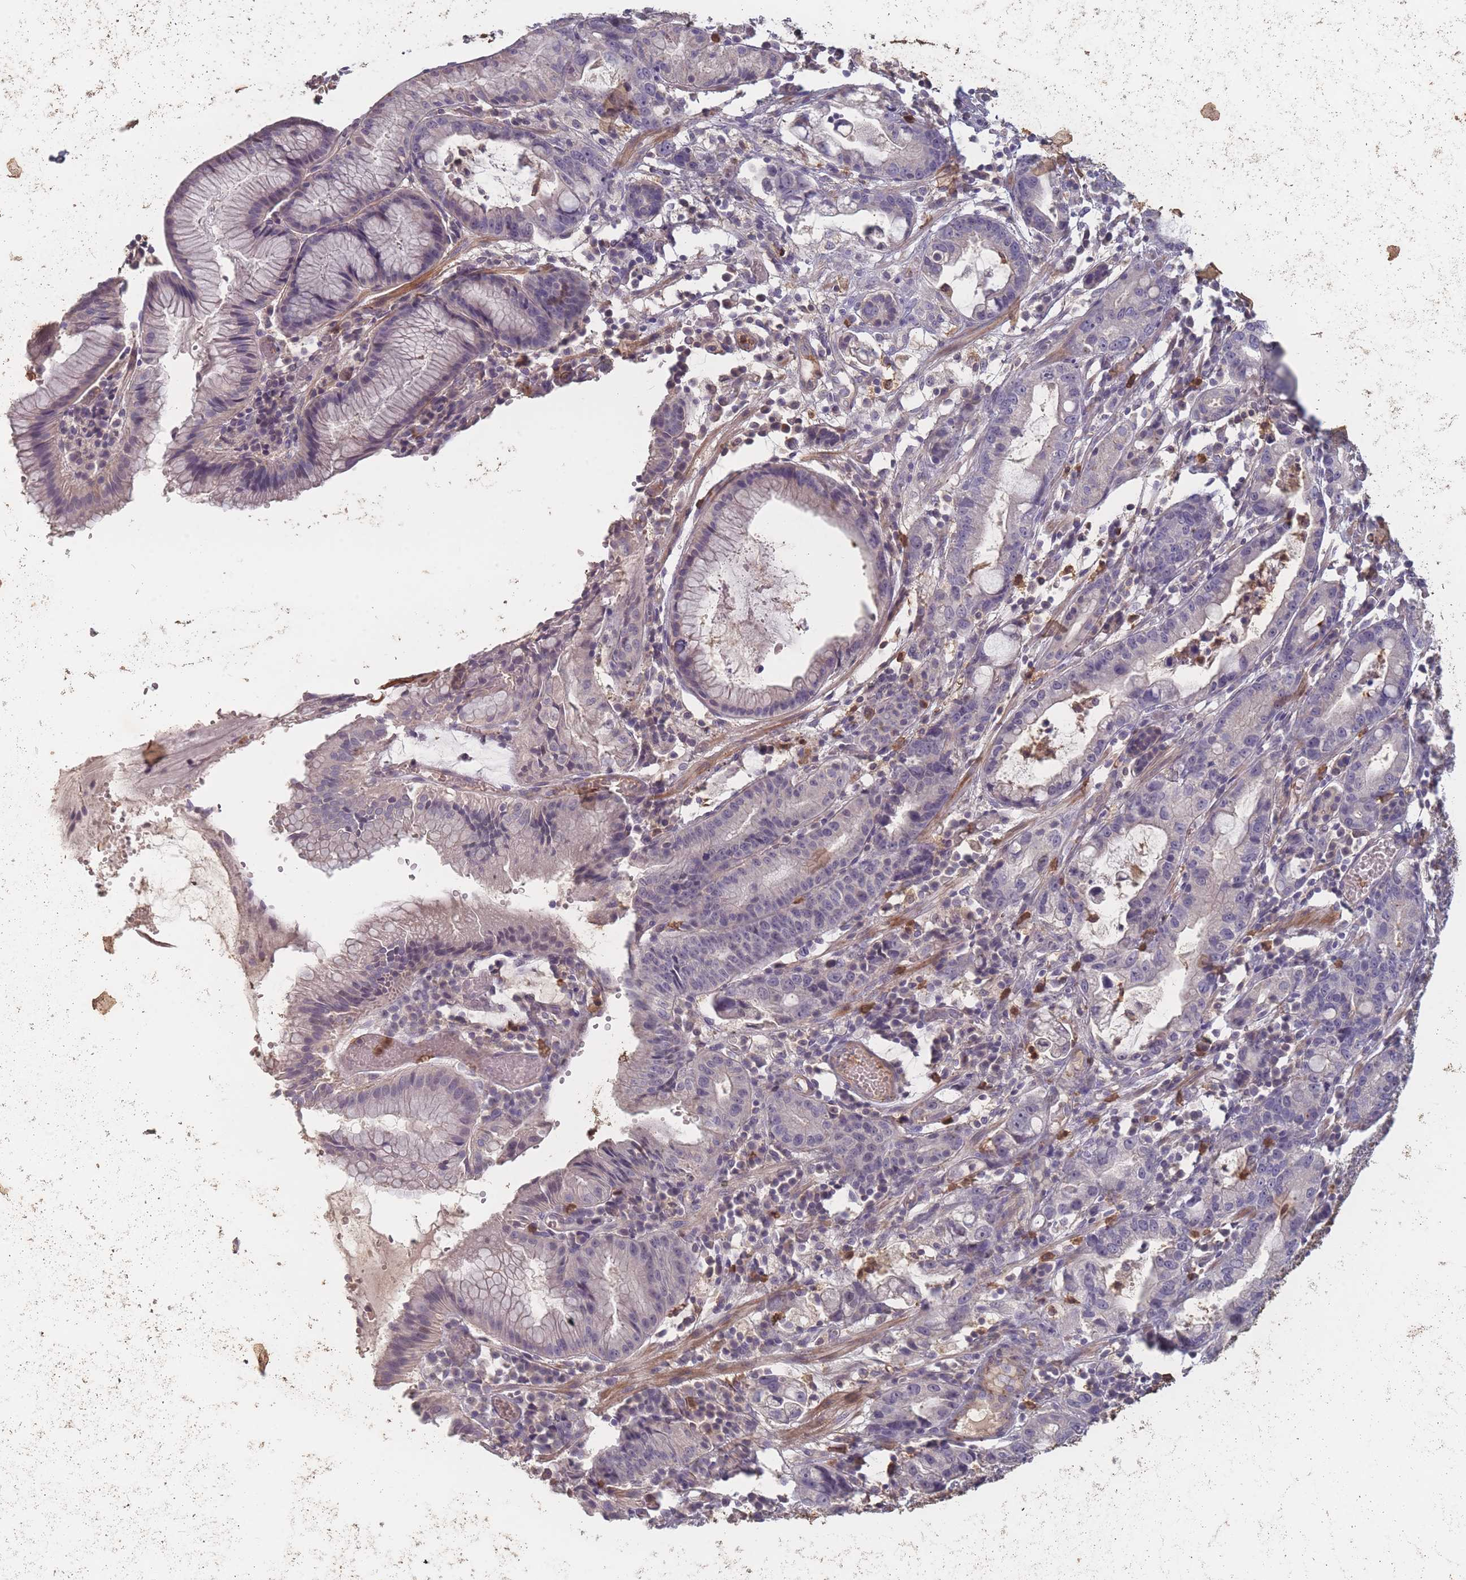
{"staining": {"intensity": "negative", "quantity": "none", "location": "none"}, "tissue": "stomach cancer", "cell_type": "Tumor cells", "image_type": "cancer", "snomed": [{"axis": "morphology", "description": "Adenocarcinoma, NOS"}, {"axis": "topography", "description": "Stomach"}], "caption": "Stomach adenocarcinoma was stained to show a protein in brown. There is no significant positivity in tumor cells.", "gene": "BST1", "patient": {"sex": "male", "age": 55}}